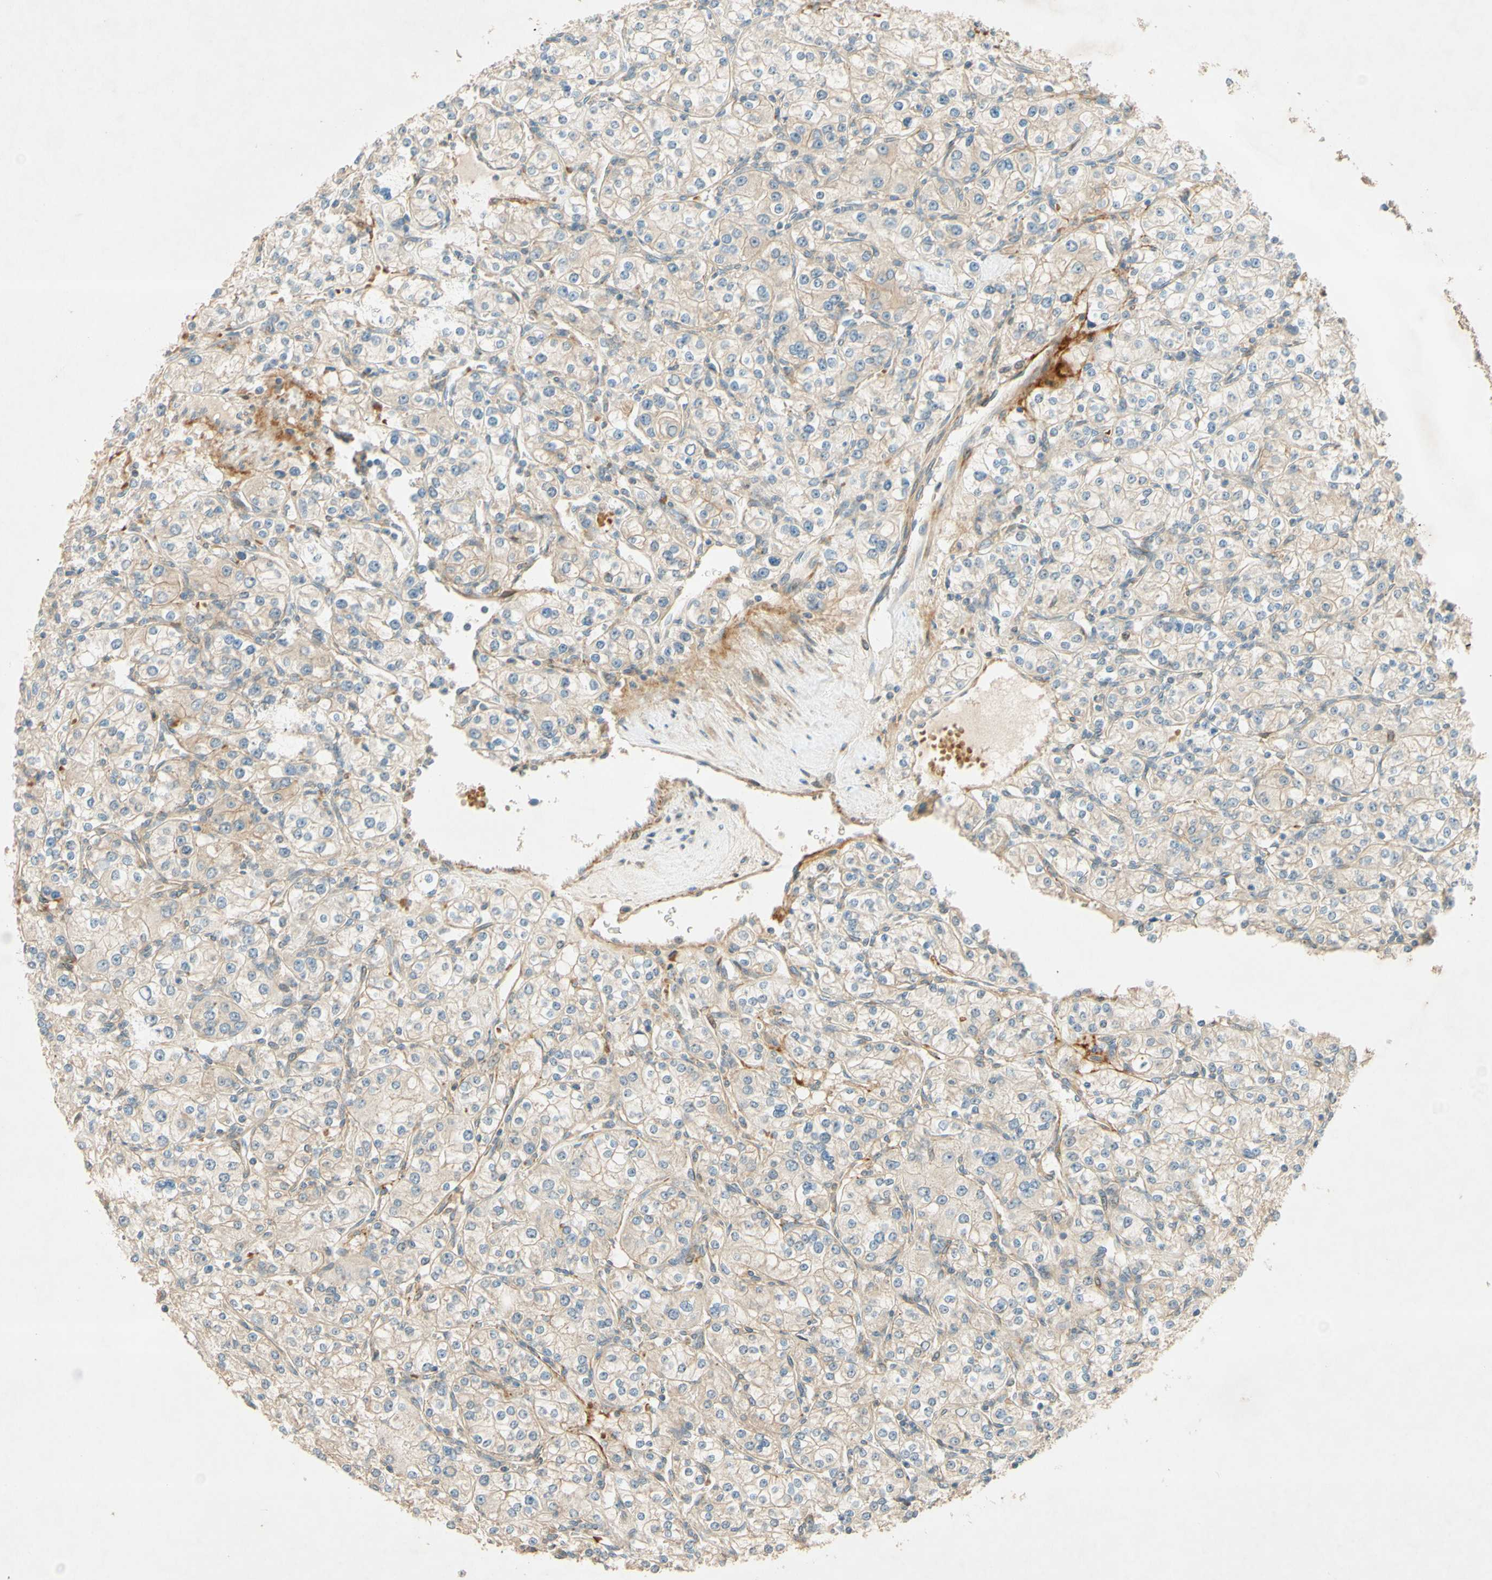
{"staining": {"intensity": "weak", "quantity": ">75%", "location": "cytoplasmic/membranous"}, "tissue": "renal cancer", "cell_type": "Tumor cells", "image_type": "cancer", "snomed": [{"axis": "morphology", "description": "Adenocarcinoma, NOS"}, {"axis": "topography", "description": "Kidney"}], "caption": "Renal adenocarcinoma stained for a protein displays weak cytoplasmic/membranous positivity in tumor cells.", "gene": "ADAM17", "patient": {"sex": "male", "age": 77}}